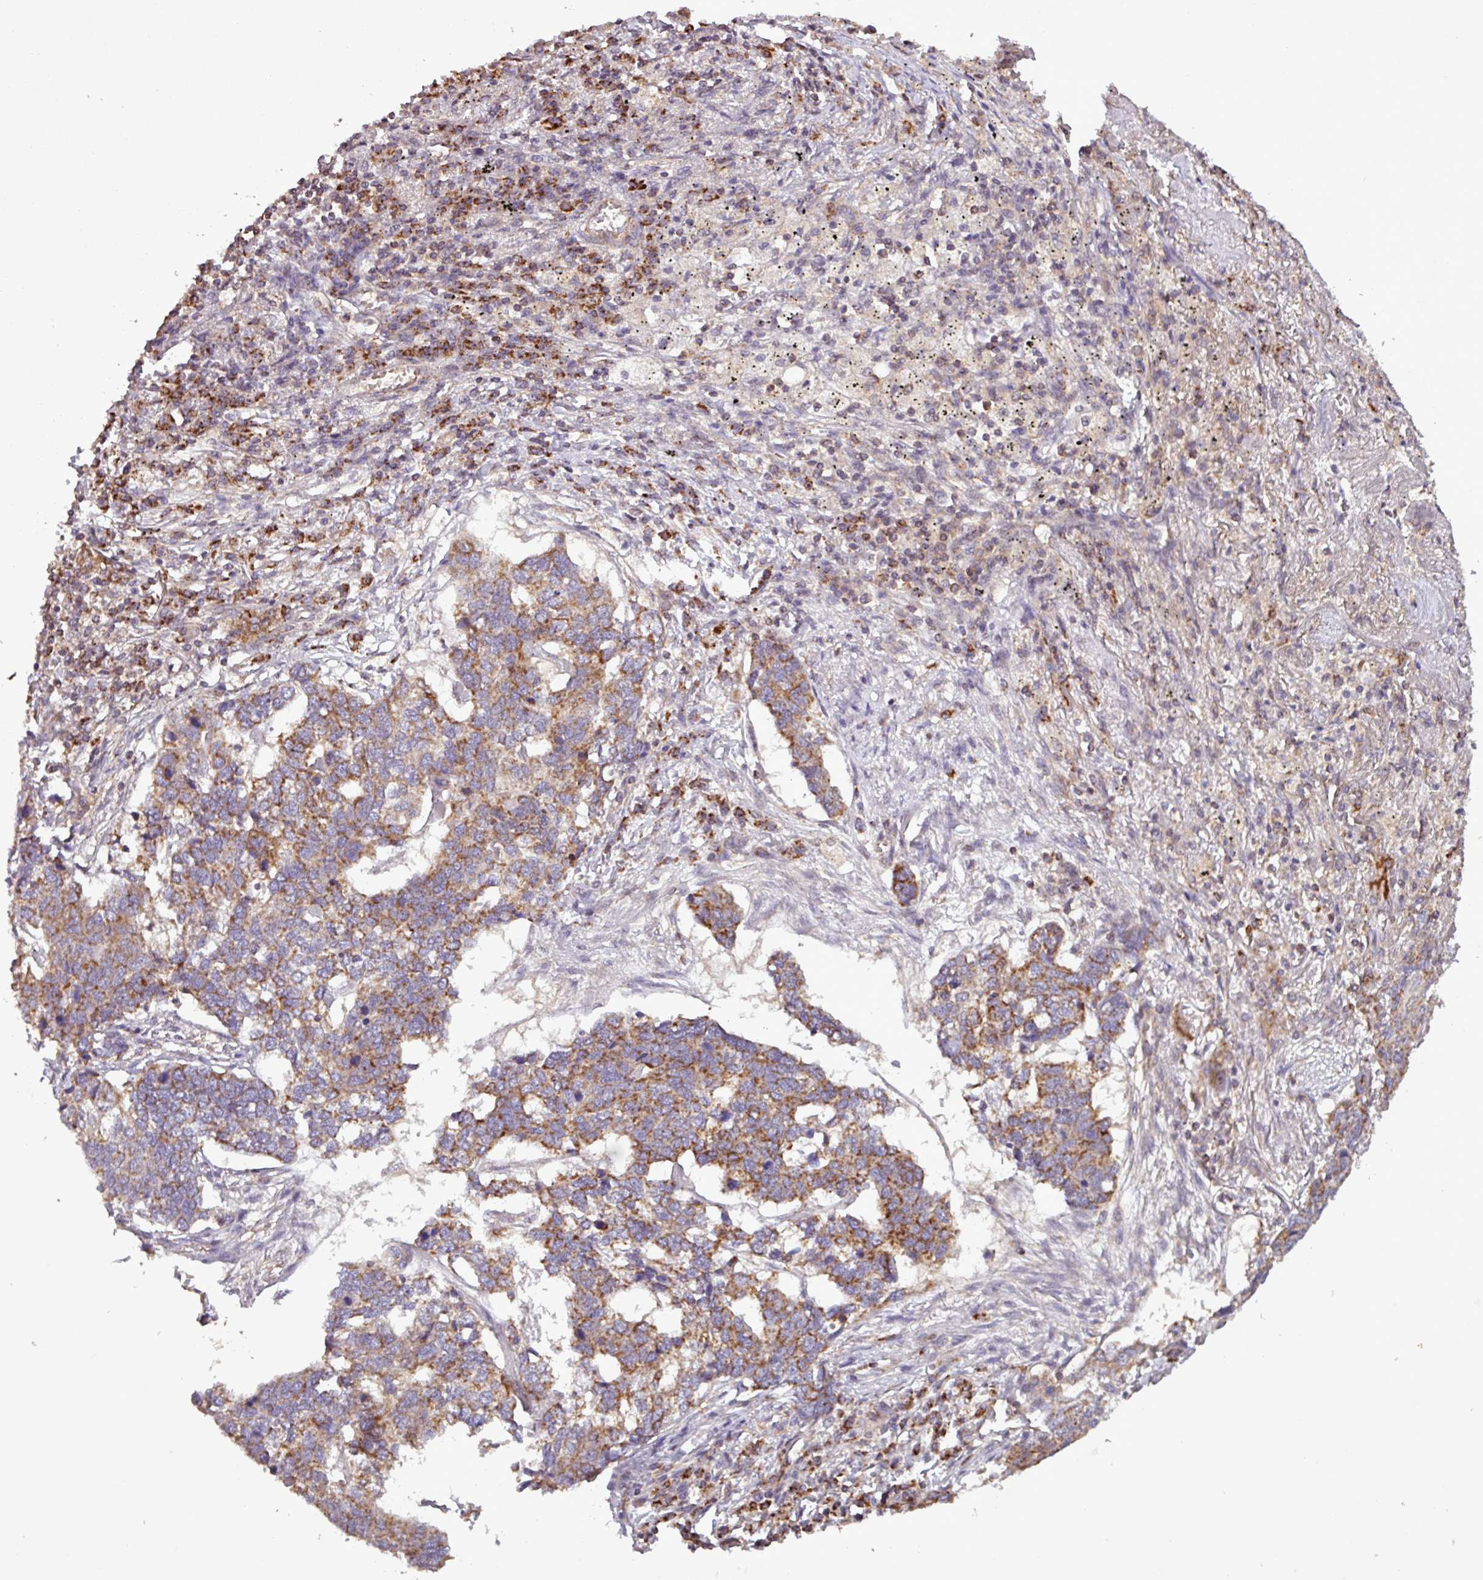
{"staining": {"intensity": "moderate", "quantity": ">75%", "location": "cytoplasmic/membranous"}, "tissue": "lung cancer", "cell_type": "Tumor cells", "image_type": "cancer", "snomed": [{"axis": "morphology", "description": "Squamous cell carcinoma, NOS"}, {"axis": "topography", "description": "Lung"}], "caption": "This micrograph displays lung cancer (squamous cell carcinoma) stained with immunohistochemistry (IHC) to label a protein in brown. The cytoplasmic/membranous of tumor cells show moderate positivity for the protein. Nuclei are counter-stained blue.", "gene": "MCTP2", "patient": {"sex": "female", "age": 63}}